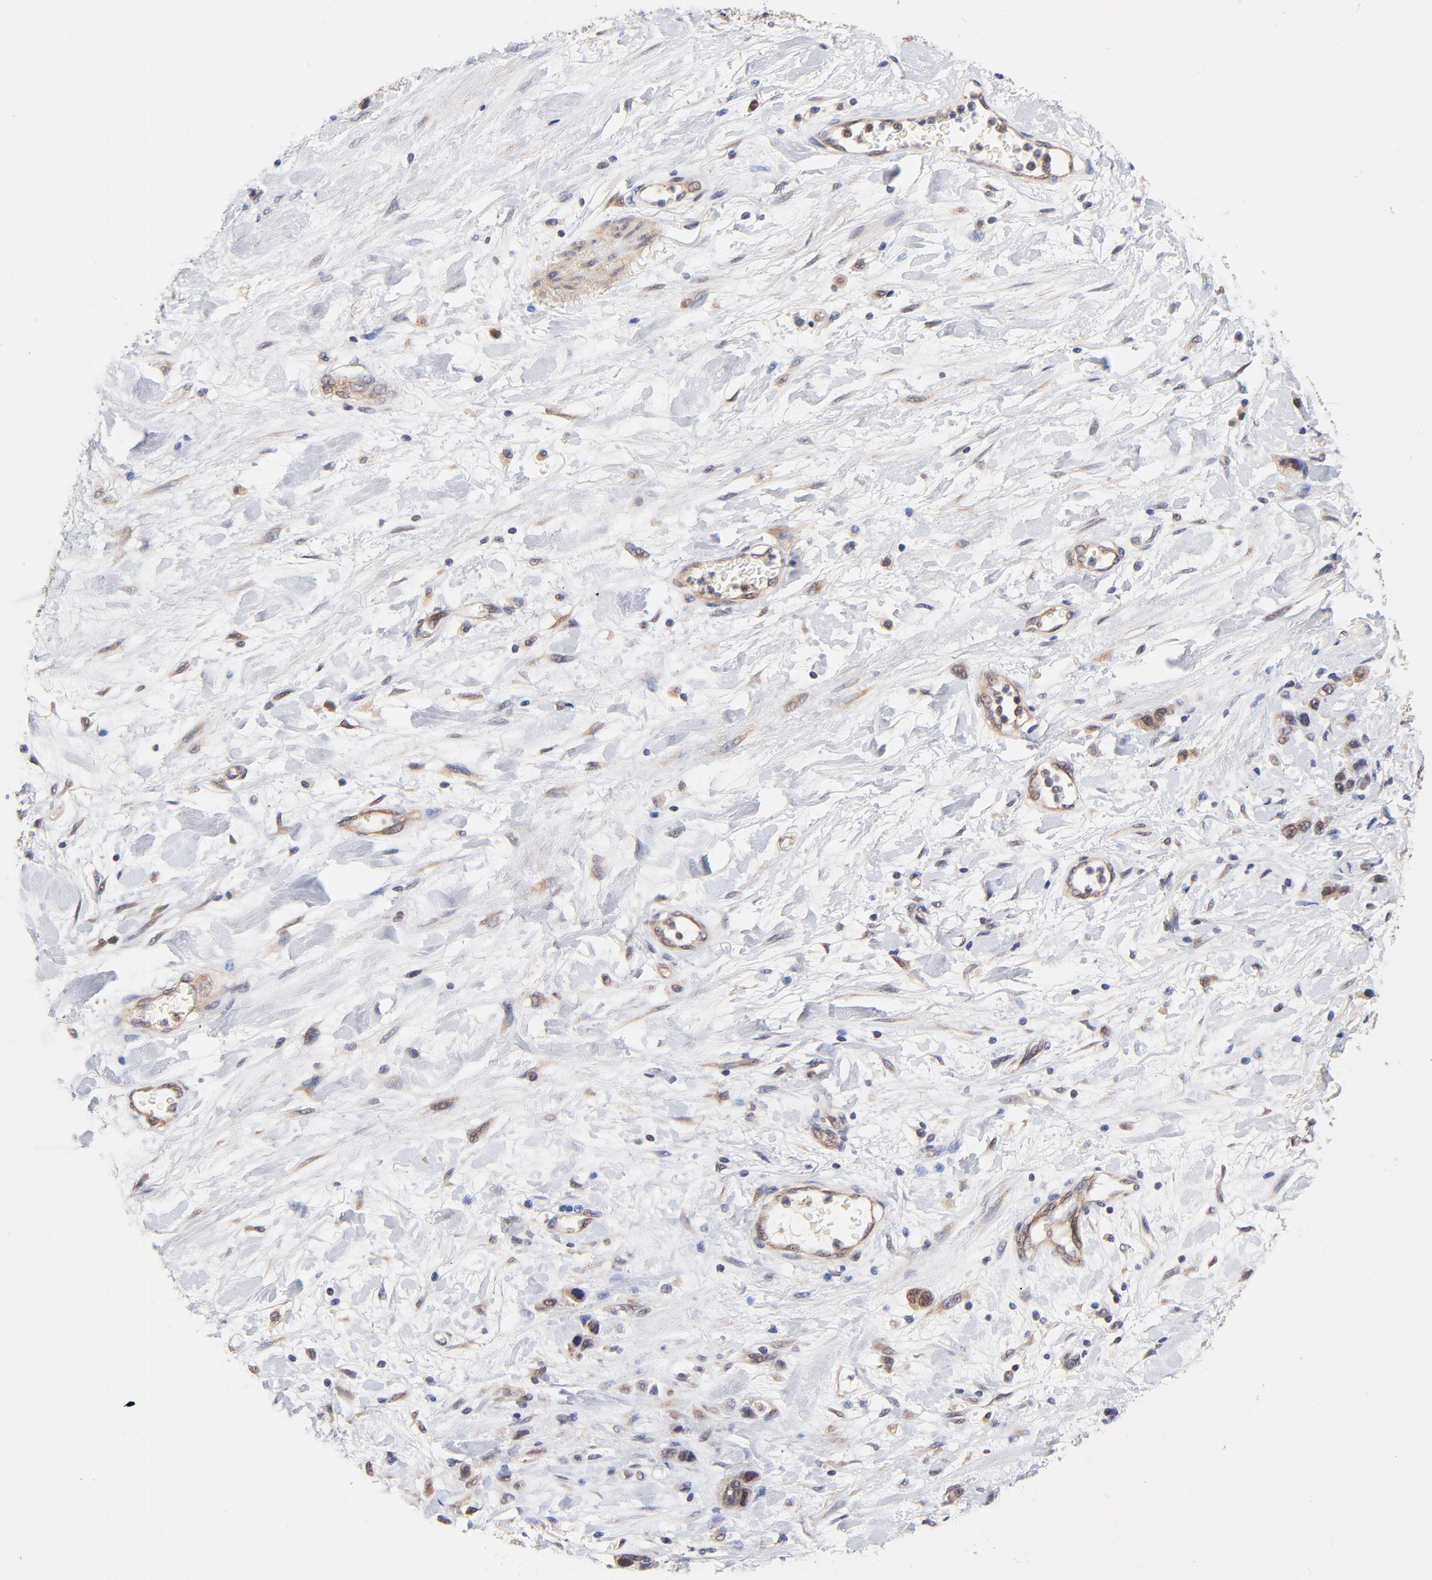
{"staining": {"intensity": "moderate", "quantity": ">75%", "location": "cytoplasmic/membranous,nuclear"}, "tissue": "stomach cancer", "cell_type": "Tumor cells", "image_type": "cancer", "snomed": [{"axis": "morphology", "description": "Normal tissue, NOS"}, {"axis": "morphology", "description": "Adenocarcinoma, NOS"}, {"axis": "morphology", "description": "Adenocarcinoma, High grade"}, {"axis": "topography", "description": "Stomach, upper"}, {"axis": "topography", "description": "Stomach"}], "caption": "Immunohistochemical staining of human stomach high-grade adenocarcinoma exhibits medium levels of moderate cytoplasmic/membranous and nuclear positivity in approximately >75% of tumor cells. The staining was performed using DAB to visualize the protein expression in brown, while the nuclei were stained in blue with hematoxylin (Magnification: 20x).", "gene": "TXNL1", "patient": {"sex": "female", "age": 65}}